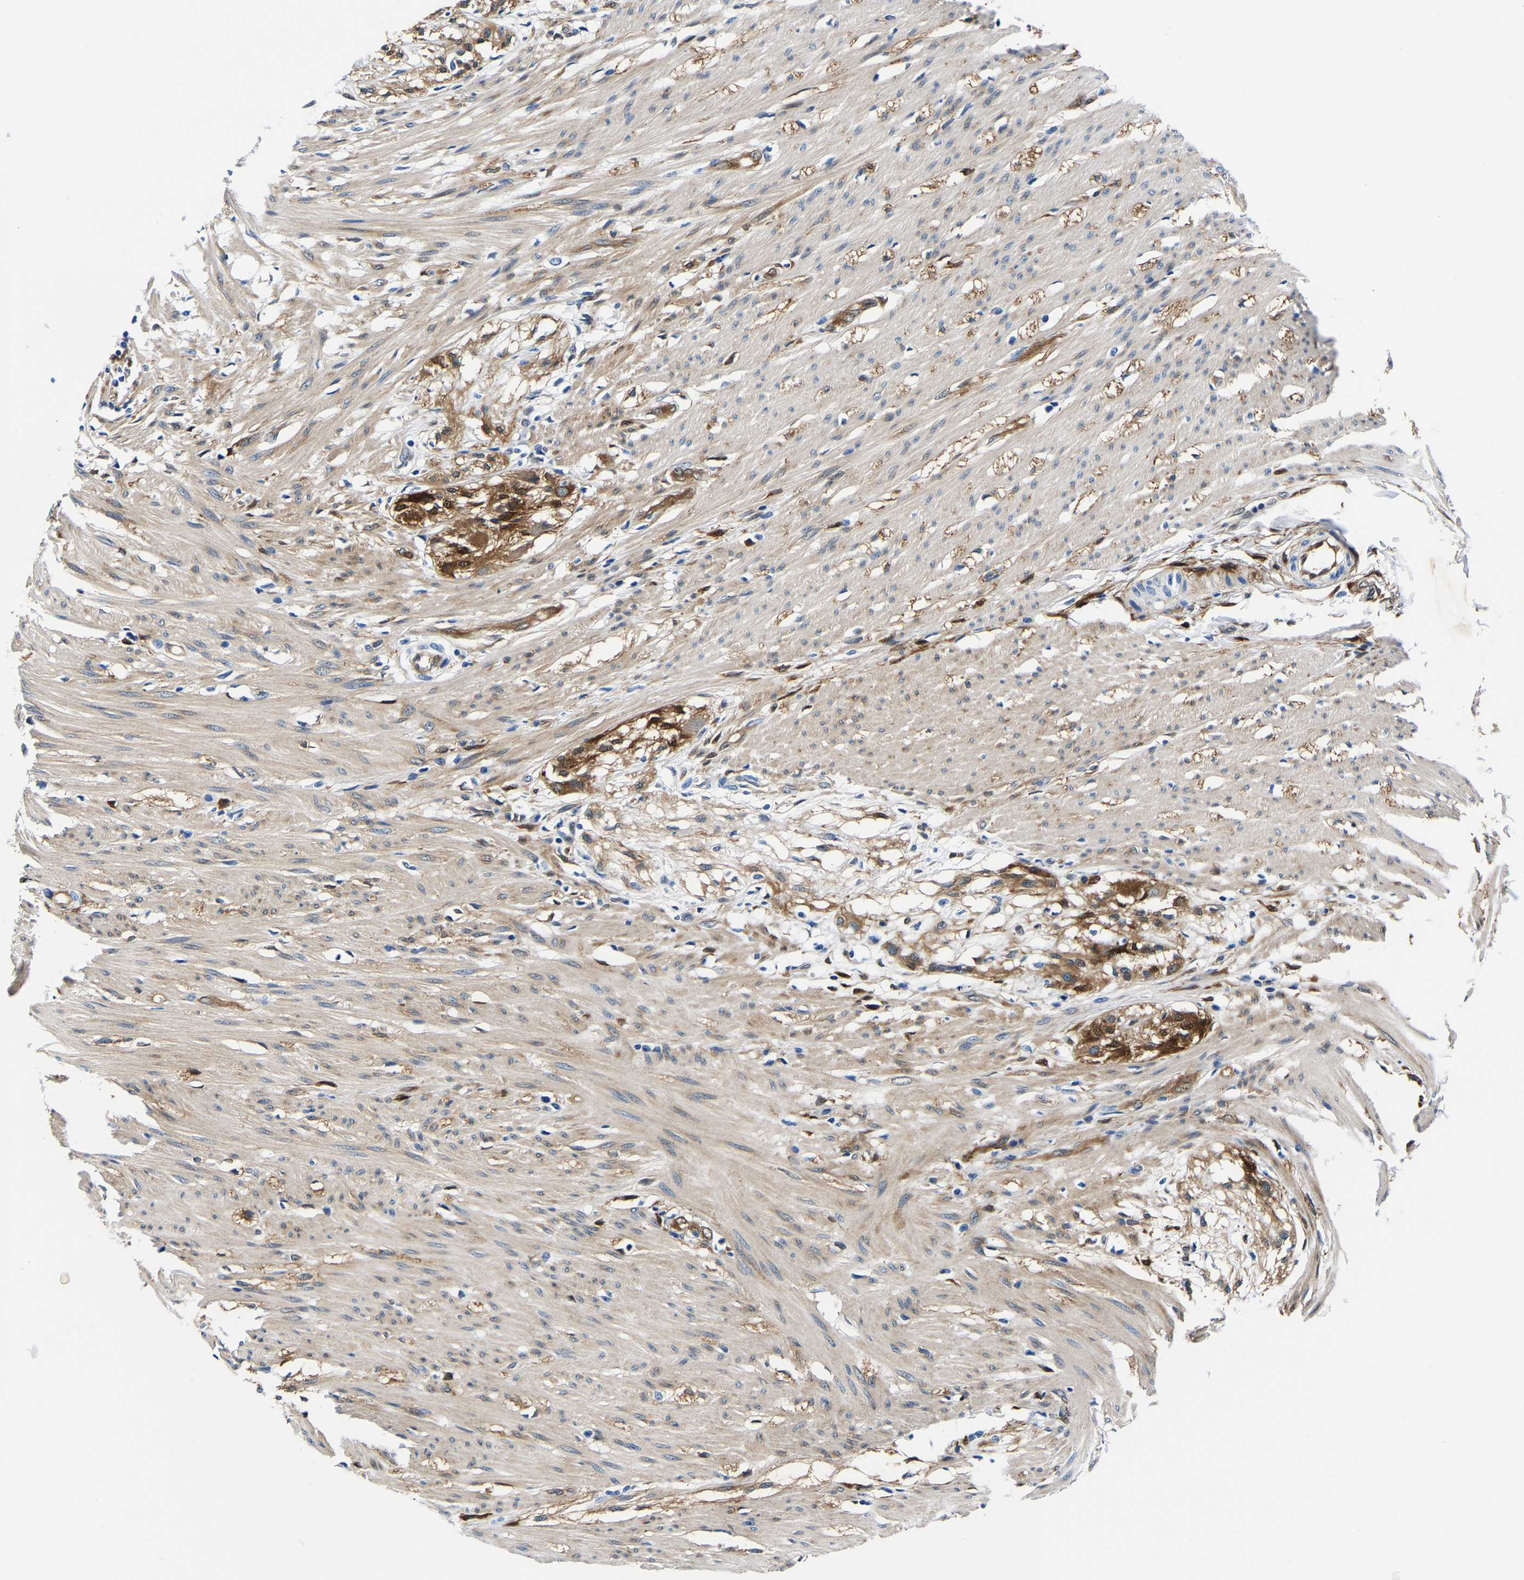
{"staining": {"intensity": "moderate", "quantity": "<25%", "location": "cytoplasmic/membranous"}, "tissue": "smooth muscle", "cell_type": "Smooth muscle cells", "image_type": "normal", "snomed": [{"axis": "morphology", "description": "Normal tissue, NOS"}, {"axis": "morphology", "description": "Adenocarcinoma, NOS"}, {"axis": "topography", "description": "Smooth muscle"}, {"axis": "topography", "description": "Colon"}], "caption": "High-magnification brightfield microscopy of unremarkable smooth muscle stained with DAB (3,3'-diaminobenzidine) (brown) and counterstained with hematoxylin (blue). smooth muscle cells exhibit moderate cytoplasmic/membranous staining is identified in about<25% of cells. (brown staining indicates protein expression, while blue staining denotes nuclei).", "gene": "S100A13", "patient": {"sex": "male", "age": 14}}